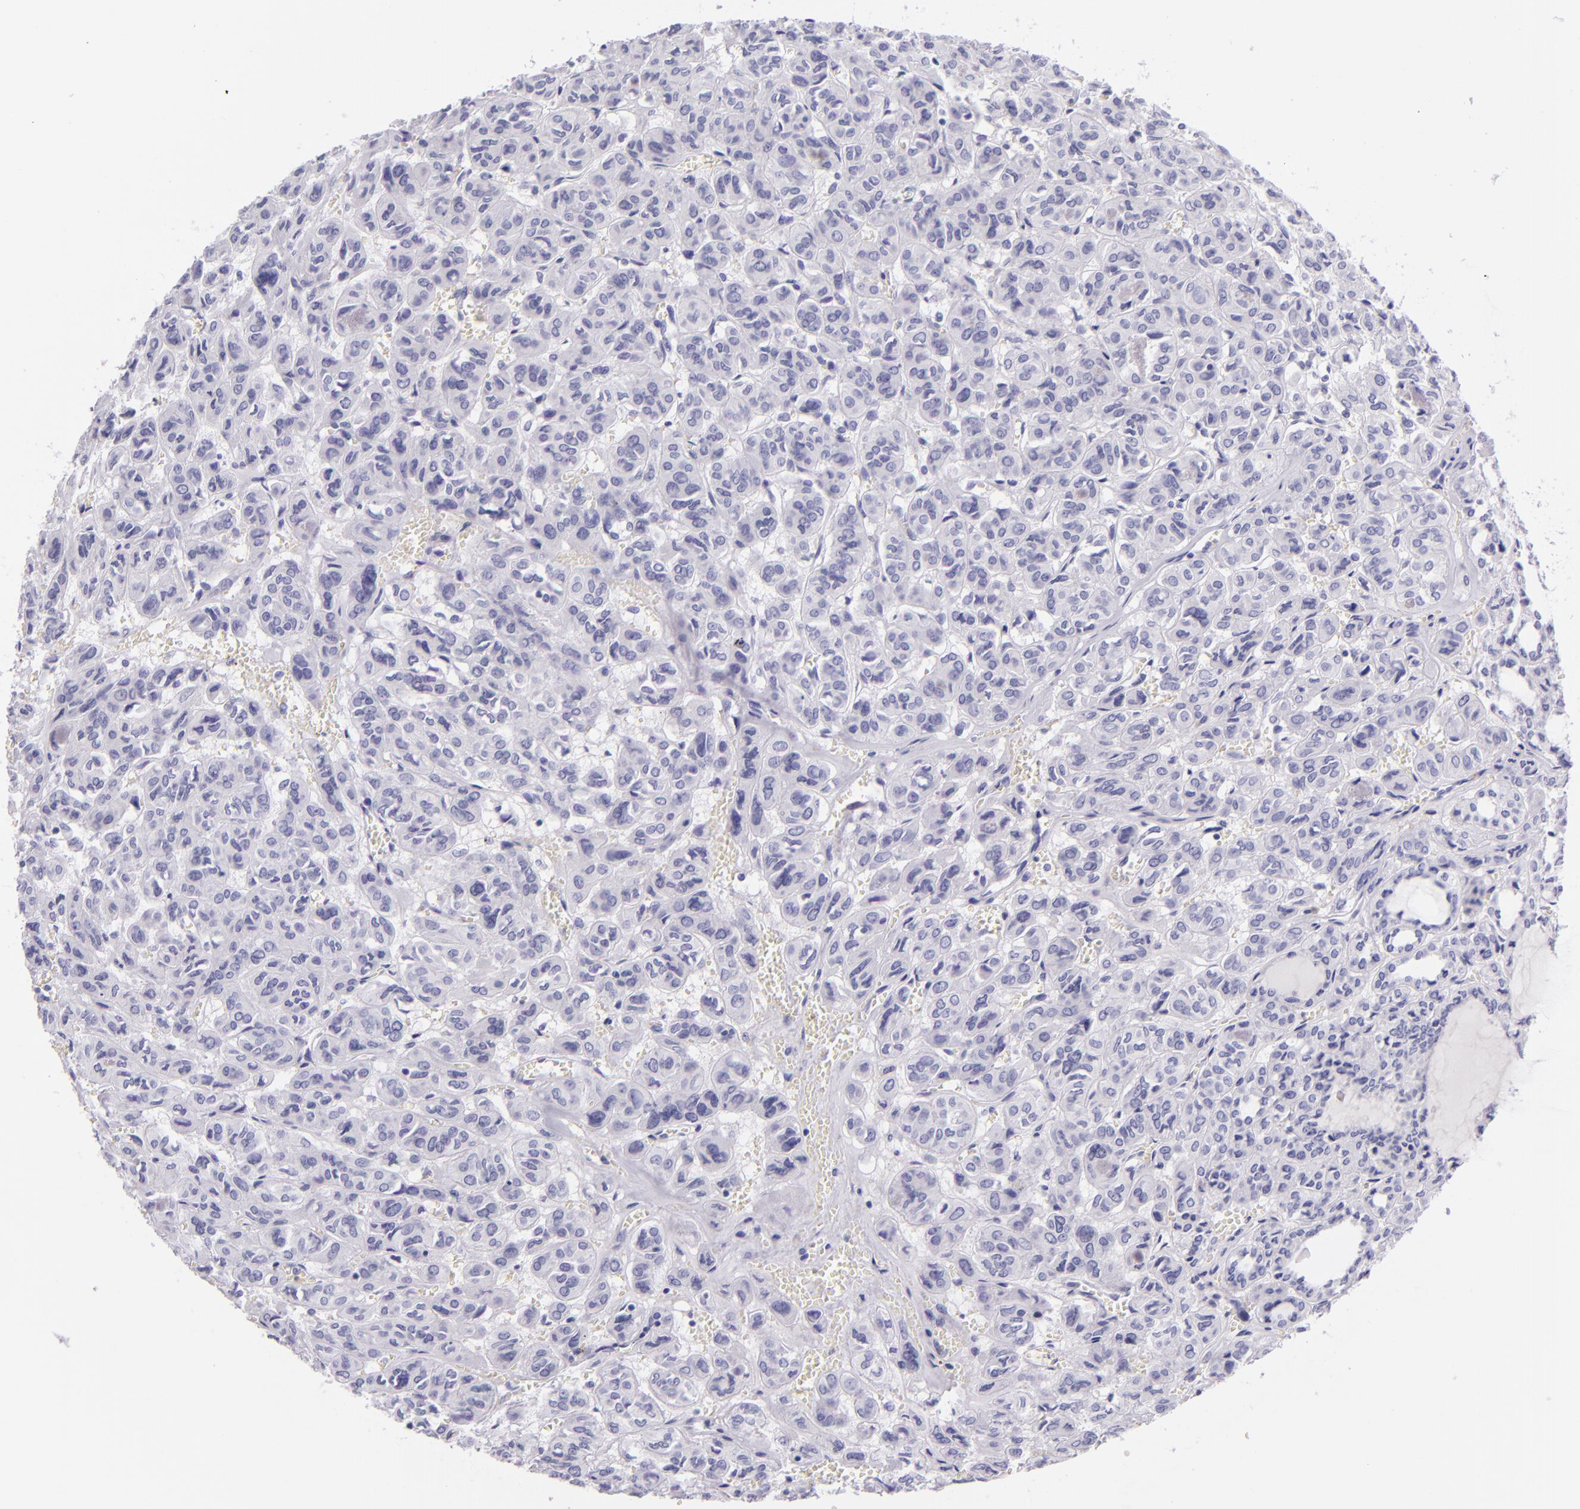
{"staining": {"intensity": "negative", "quantity": "none", "location": "none"}, "tissue": "thyroid cancer", "cell_type": "Tumor cells", "image_type": "cancer", "snomed": [{"axis": "morphology", "description": "Follicular adenoma carcinoma, NOS"}, {"axis": "topography", "description": "Thyroid gland"}], "caption": "Micrograph shows no protein staining in tumor cells of thyroid cancer tissue.", "gene": "CEACAM1", "patient": {"sex": "female", "age": 71}}